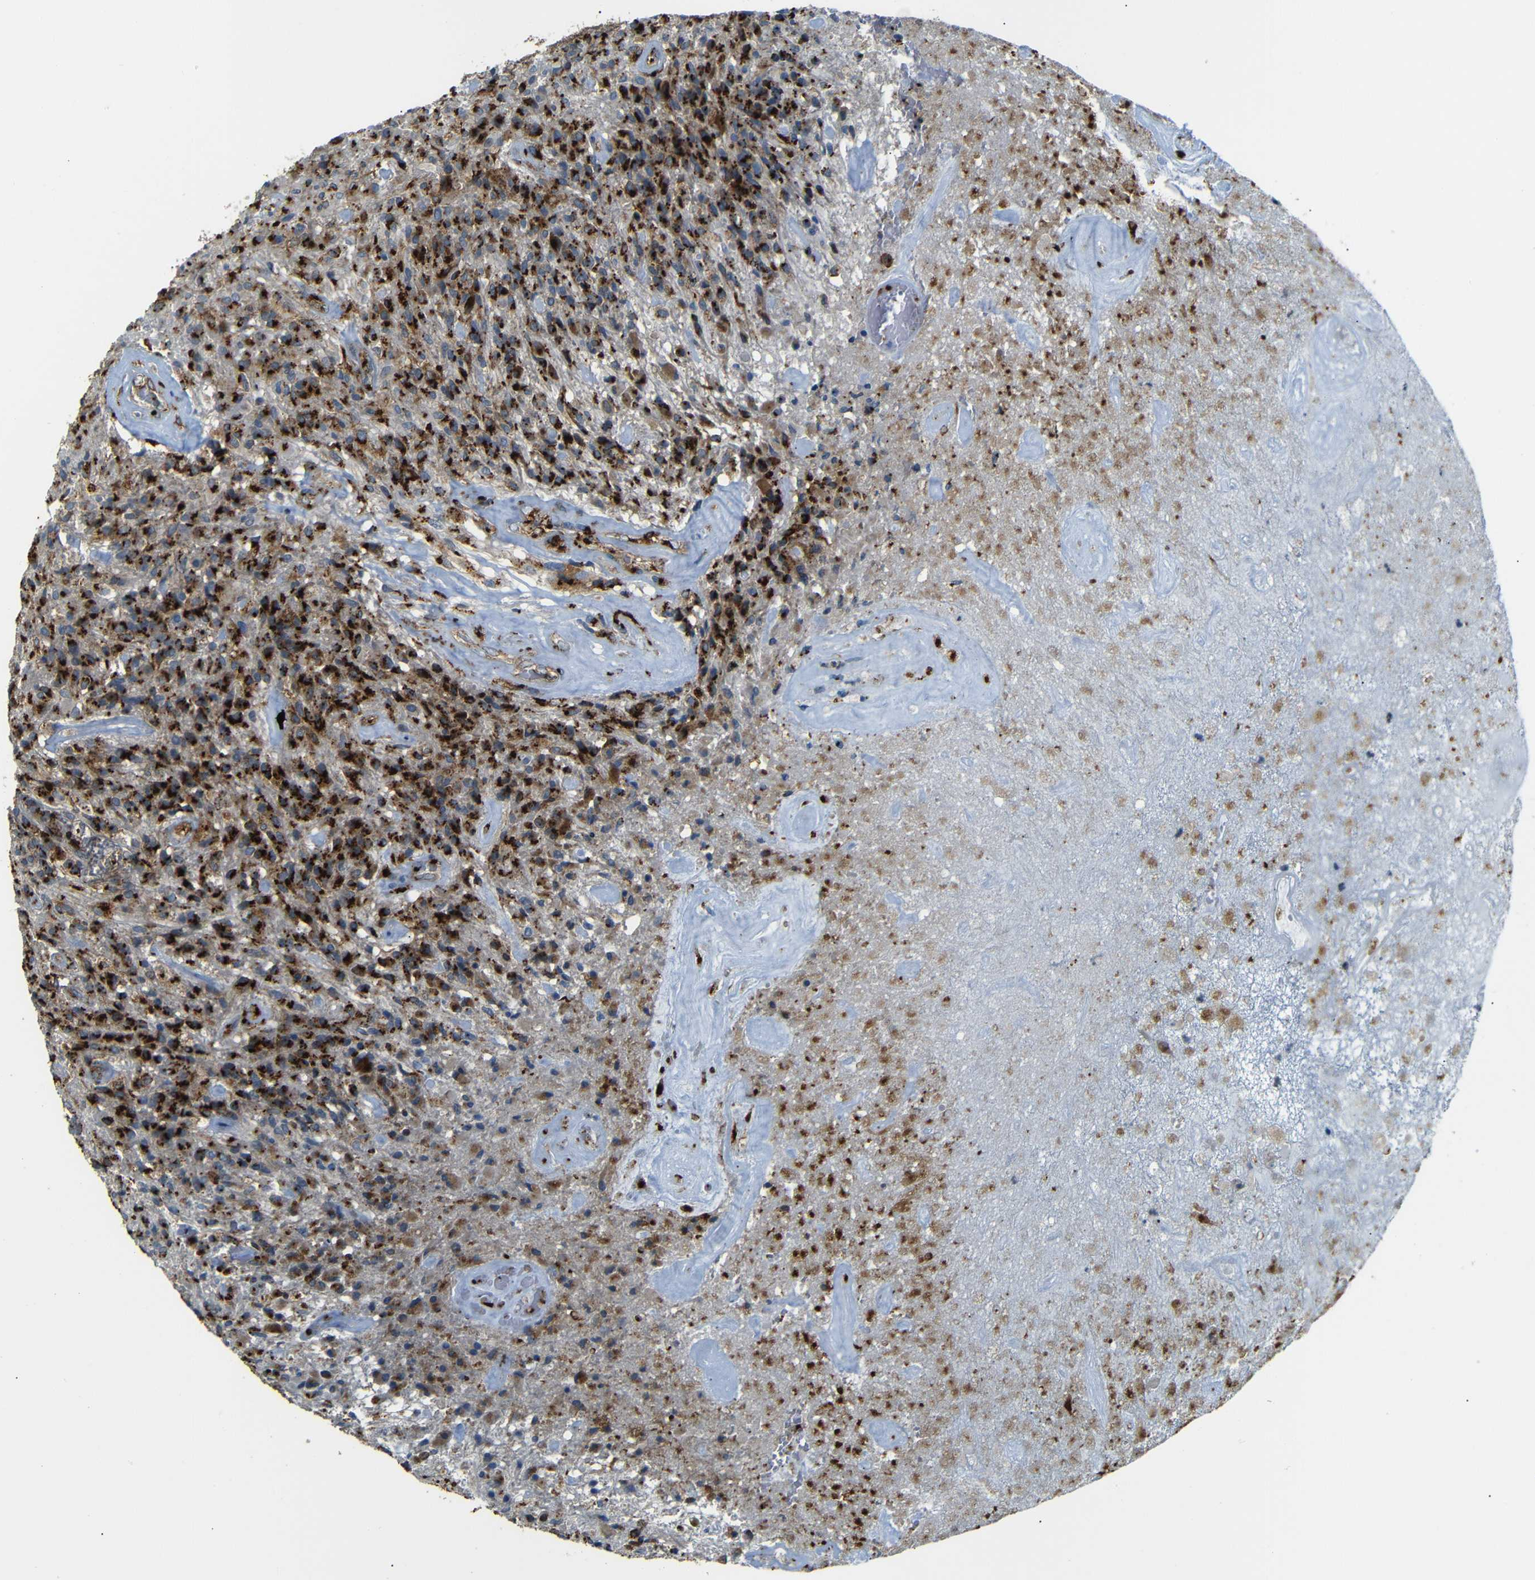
{"staining": {"intensity": "strong", "quantity": ">75%", "location": "cytoplasmic/membranous"}, "tissue": "glioma", "cell_type": "Tumor cells", "image_type": "cancer", "snomed": [{"axis": "morphology", "description": "Glioma, malignant, High grade"}, {"axis": "topography", "description": "Brain"}], "caption": "Human malignant high-grade glioma stained with a brown dye exhibits strong cytoplasmic/membranous positive expression in about >75% of tumor cells.", "gene": "TGOLN2", "patient": {"sex": "male", "age": 71}}